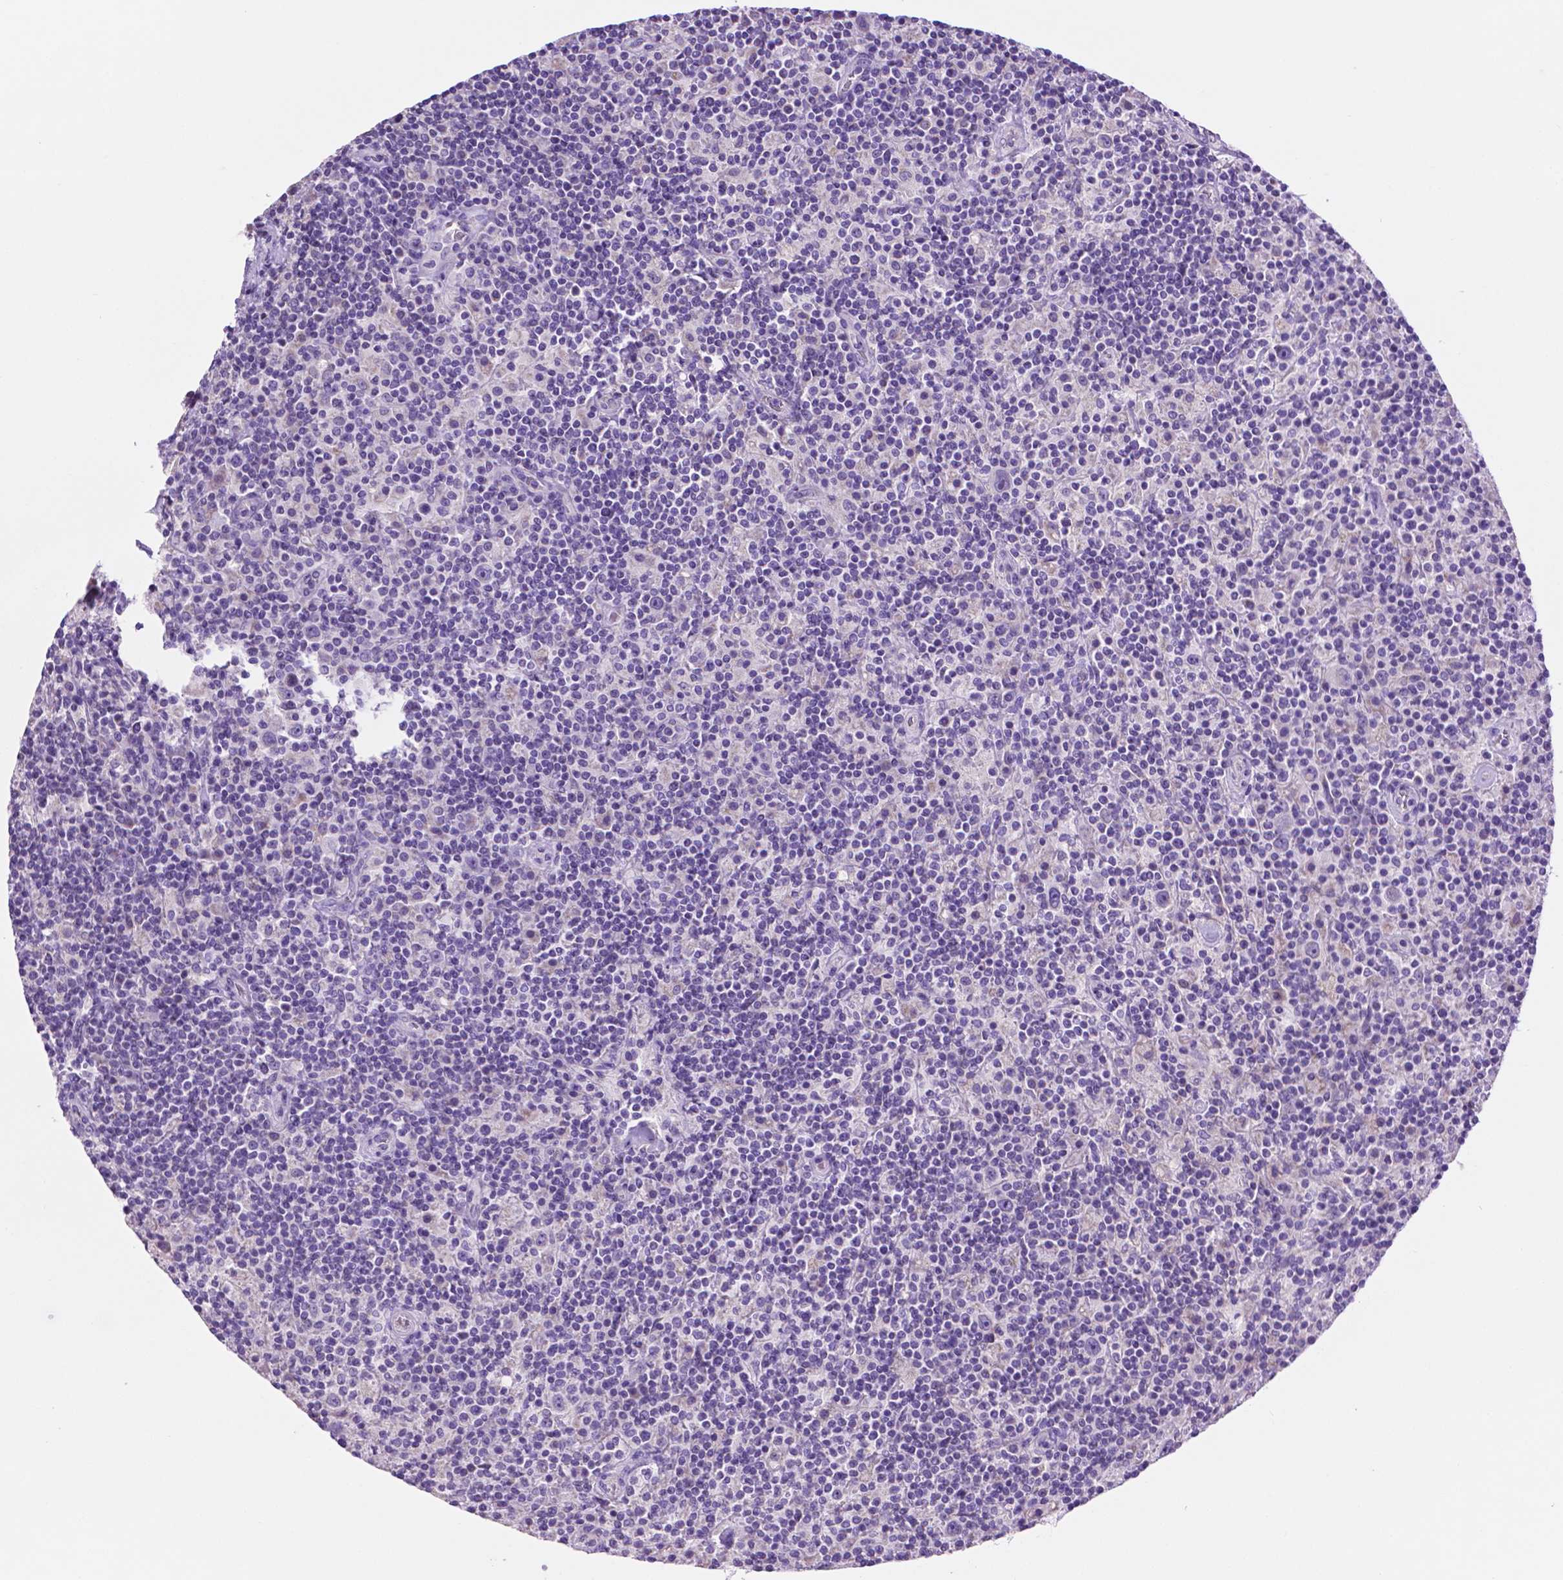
{"staining": {"intensity": "negative", "quantity": "none", "location": "none"}, "tissue": "lymphoma", "cell_type": "Tumor cells", "image_type": "cancer", "snomed": [{"axis": "morphology", "description": "Hodgkin's disease, NOS"}, {"axis": "topography", "description": "Lymph node"}], "caption": "Immunohistochemistry (IHC) of human lymphoma demonstrates no positivity in tumor cells.", "gene": "PHYHIP", "patient": {"sex": "male", "age": 70}}